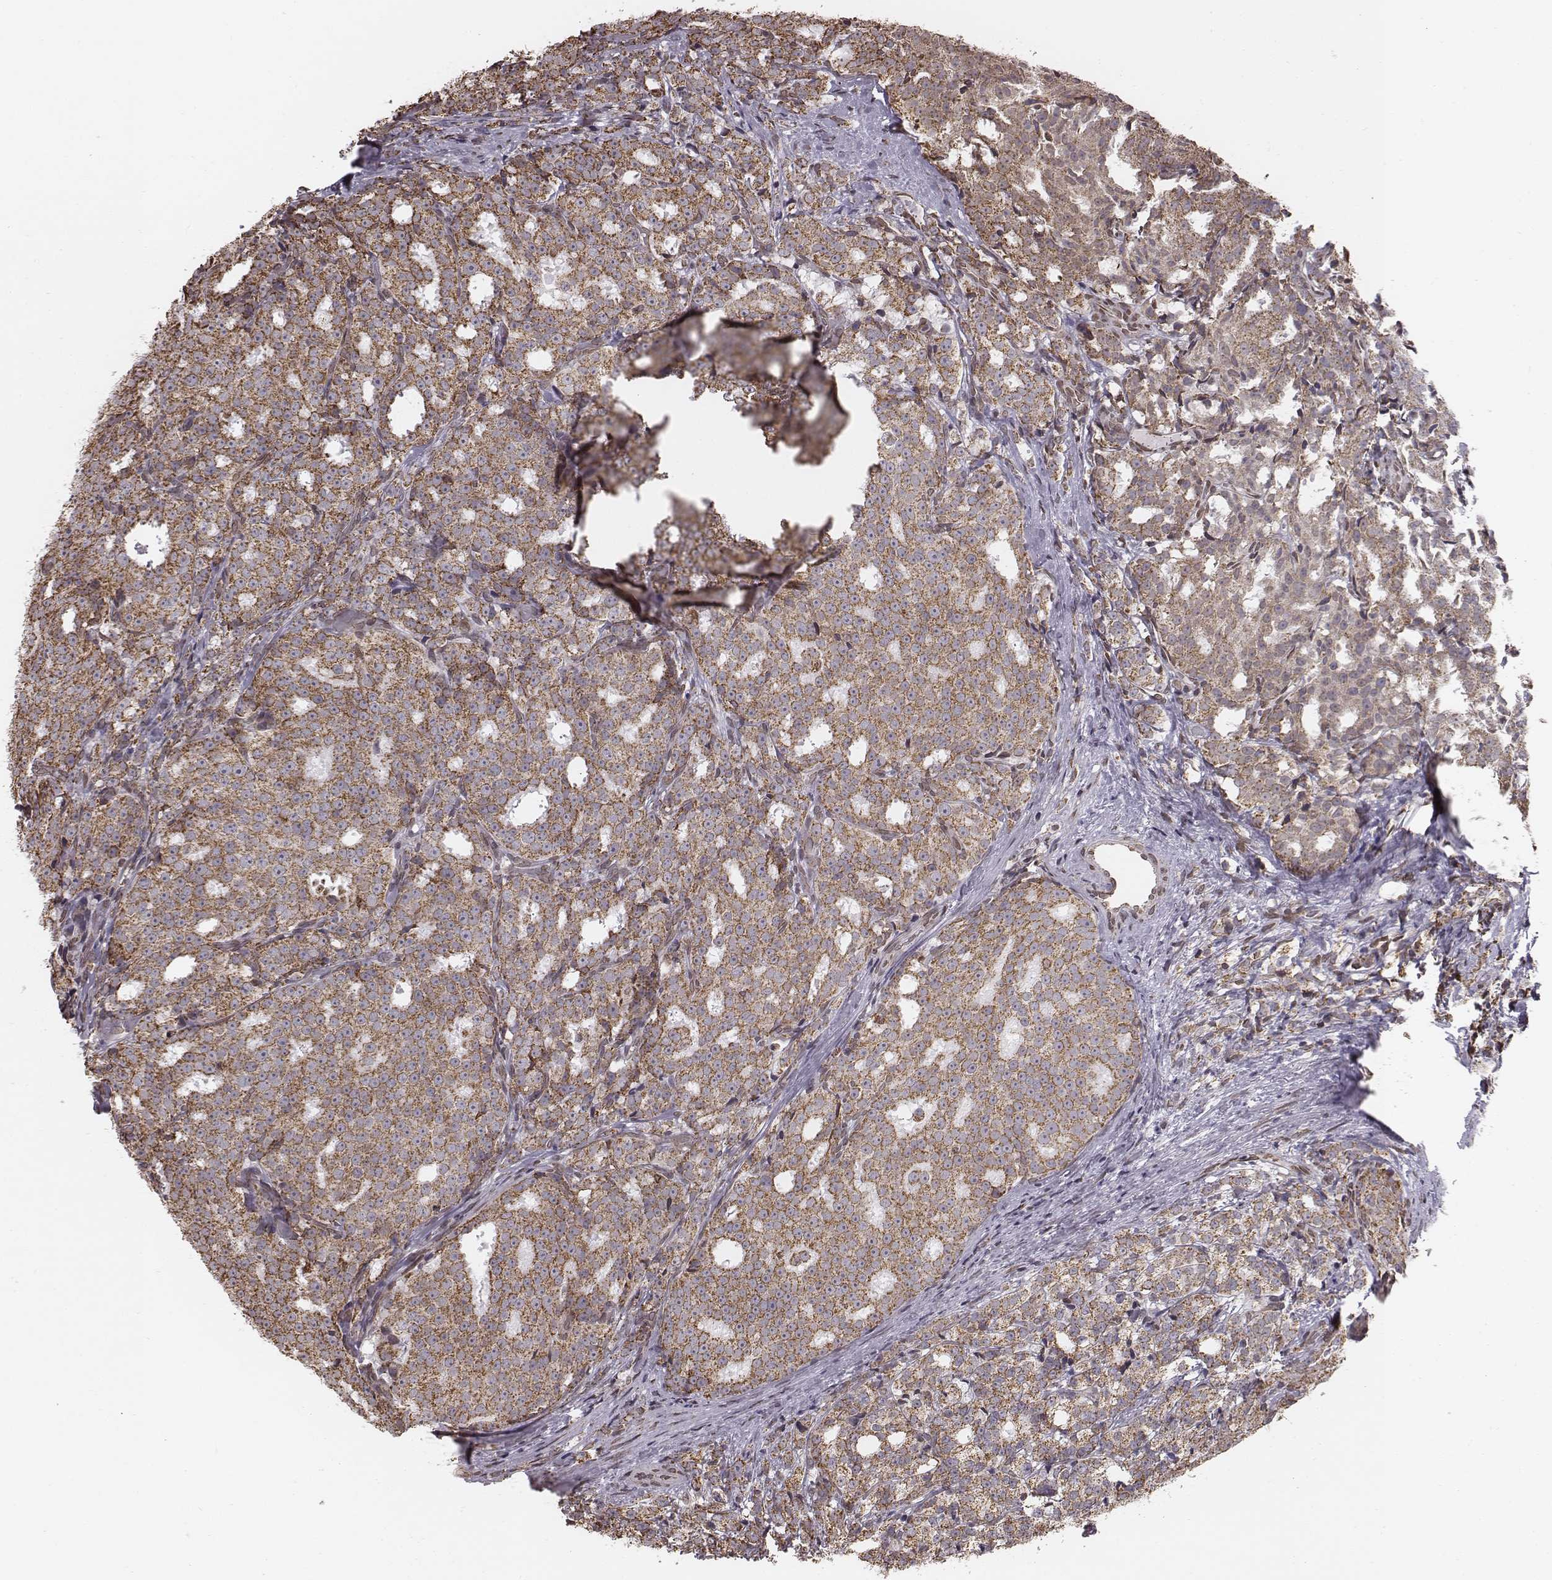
{"staining": {"intensity": "moderate", "quantity": ">75%", "location": "cytoplasmic/membranous"}, "tissue": "prostate cancer", "cell_type": "Tumor cells", "image_type": "cancer", "snomed": [{"axis": "morphology", "description": "Adenocarcinoma, High grade"}, {"axis": "topography", "description": "Prostate"}], "caption": "Immunohistochemistry (IHC) of human prostate cancer displays medium levels of moderate cytoplasmic/membranous staining in about >75% of tumor cells.", "gene": "ACOT2", "patient": {"sex": "male", "age": 53}}